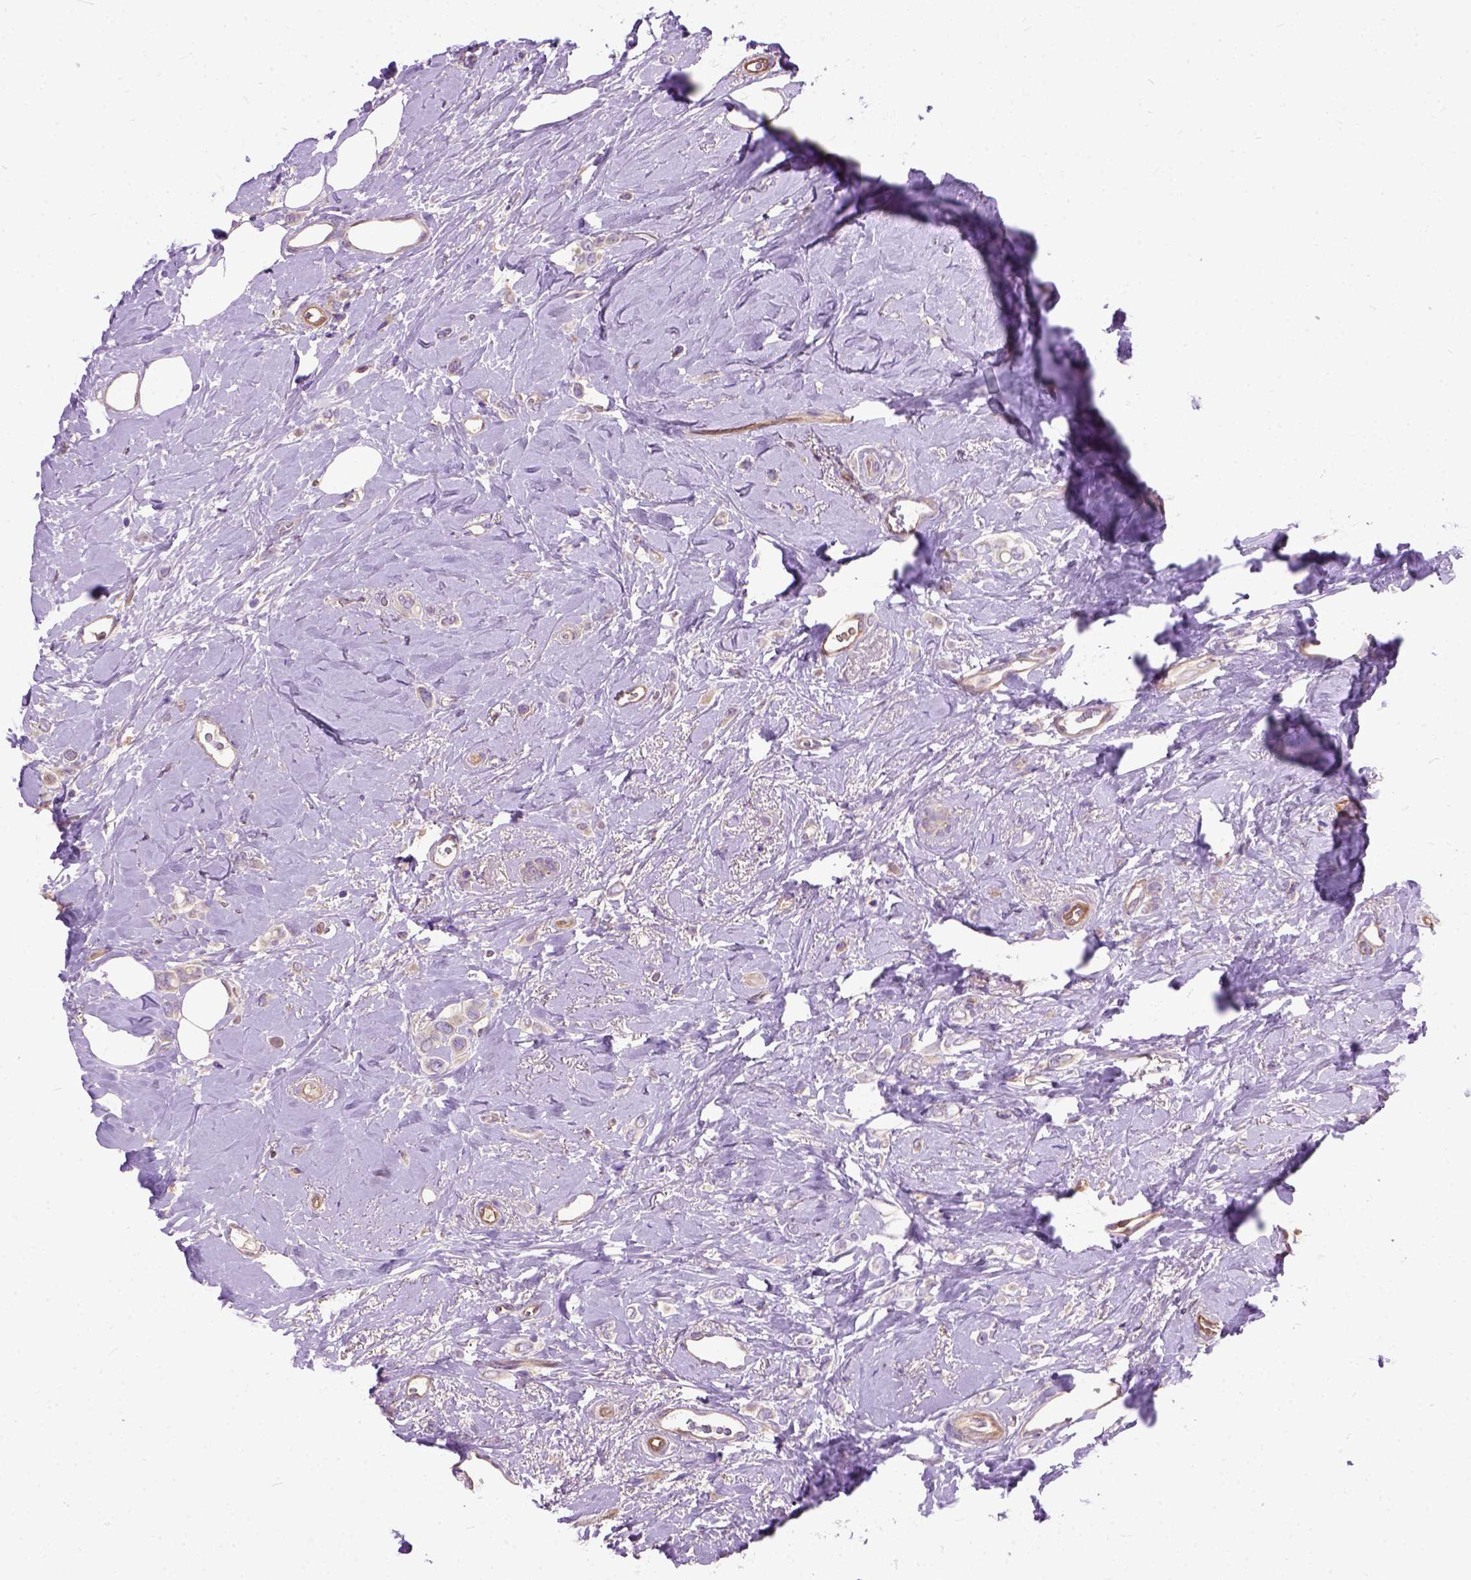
{"staining": {"intensity": "negative", "quantity": "none", "location": "none"}, "tissue": "breast cancer", "cell_type": "Tumor cells", "image_type": "cancer", "snomed": [{"axis": "morphology", "description": "Lobular carcinoma"}, {"axis": "topography", "description": "Breast"}], "caption": "The photomicrograph reveals no staining of tumor cells in breast lobular carcinoma.", "gene": "SEMA4F", "patient": {"sex": "female", "age": 66}}